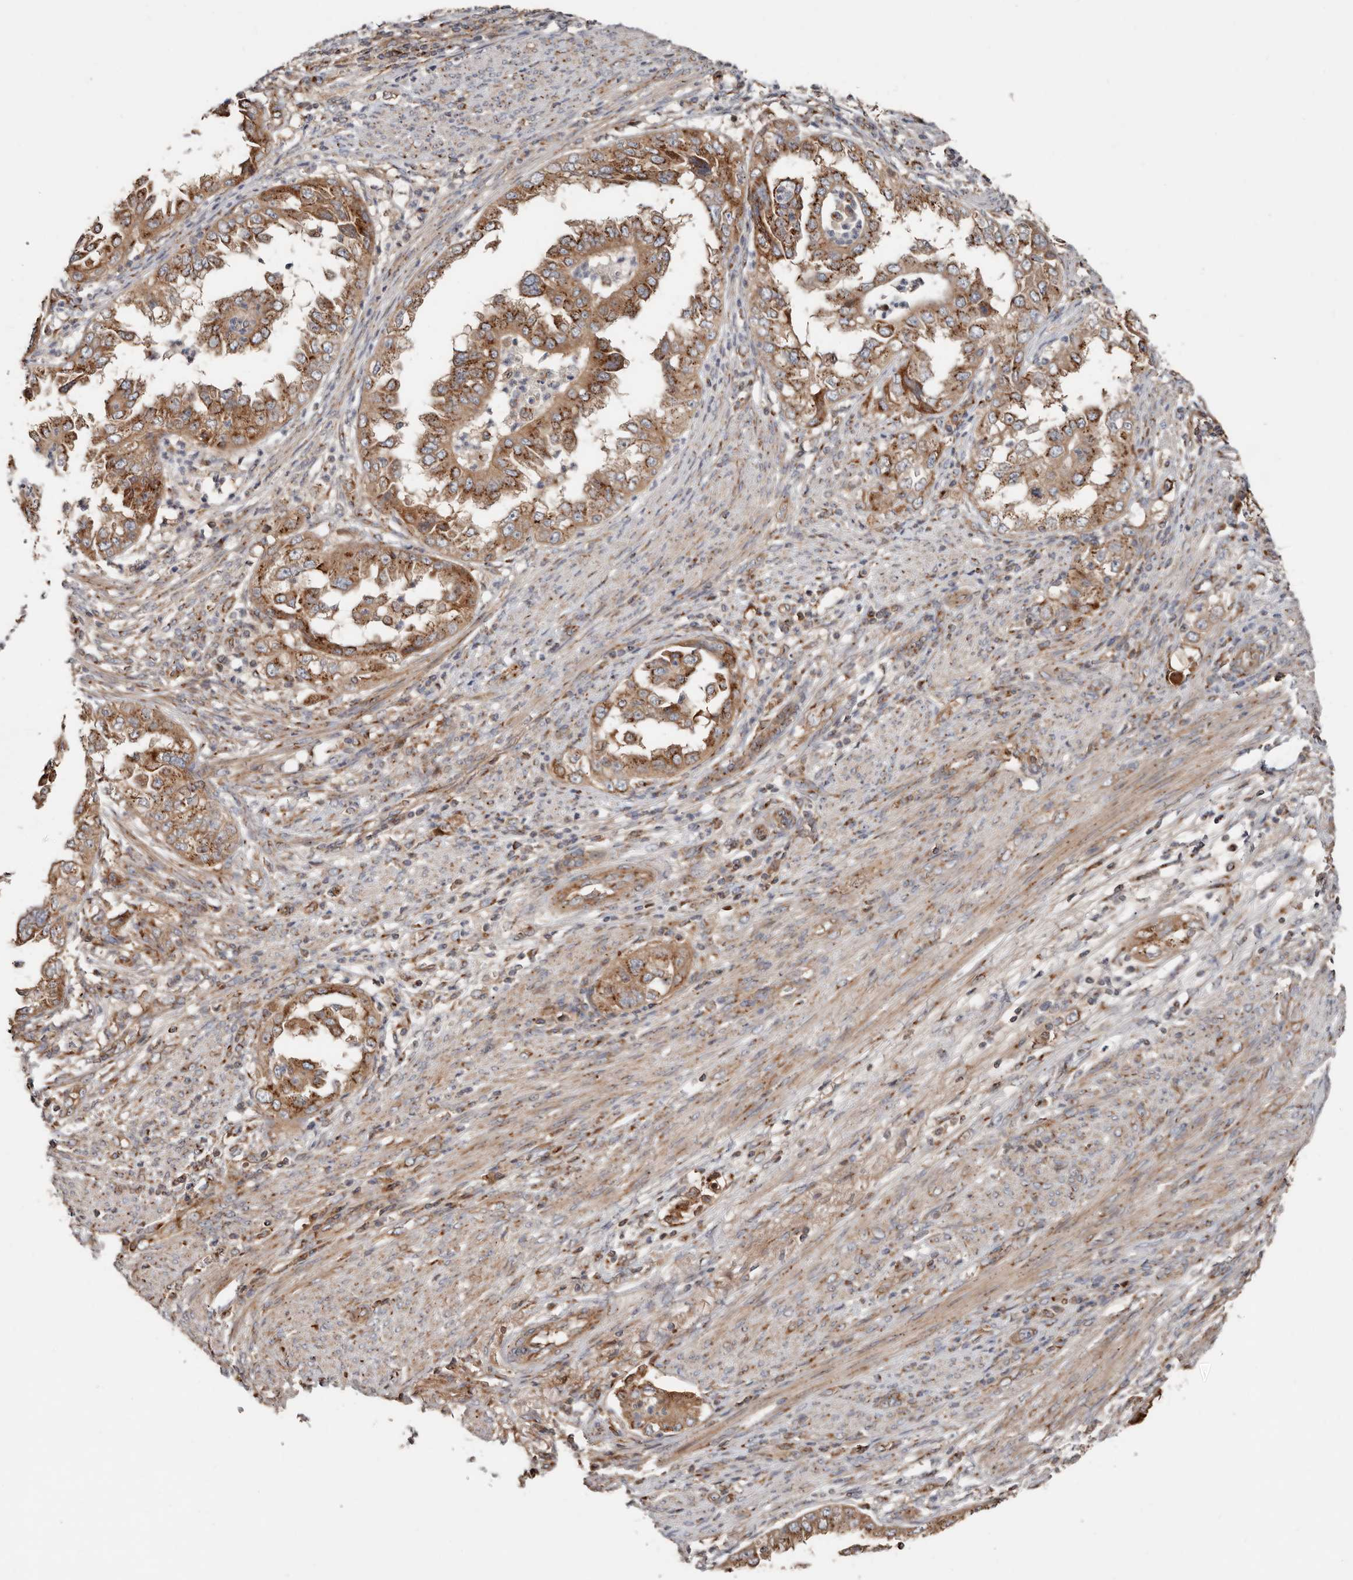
{"staining": {"intensity": "moderate", "quantity": ">75%", "location": "cytoplasmic/membranous"}, "tissue": "endometrial cancer", "cell_type": "Tumor cells", "image_type": "cancer", "snomed": [{"axis": "morphology", "description": "Adenocarcinoma, NOS"}, {"axis": "topography", "description": "Endometrium"}], "caption": "This image exhibits immunohistochemistry (IHC) staining of human adenocarcinoma (endometrial), with medium moderate cytoplasmic/membranous staining in approximately >75% of tumor cells.", "gene": "COG1", "patient": {"sex": "female", "age": 85}}